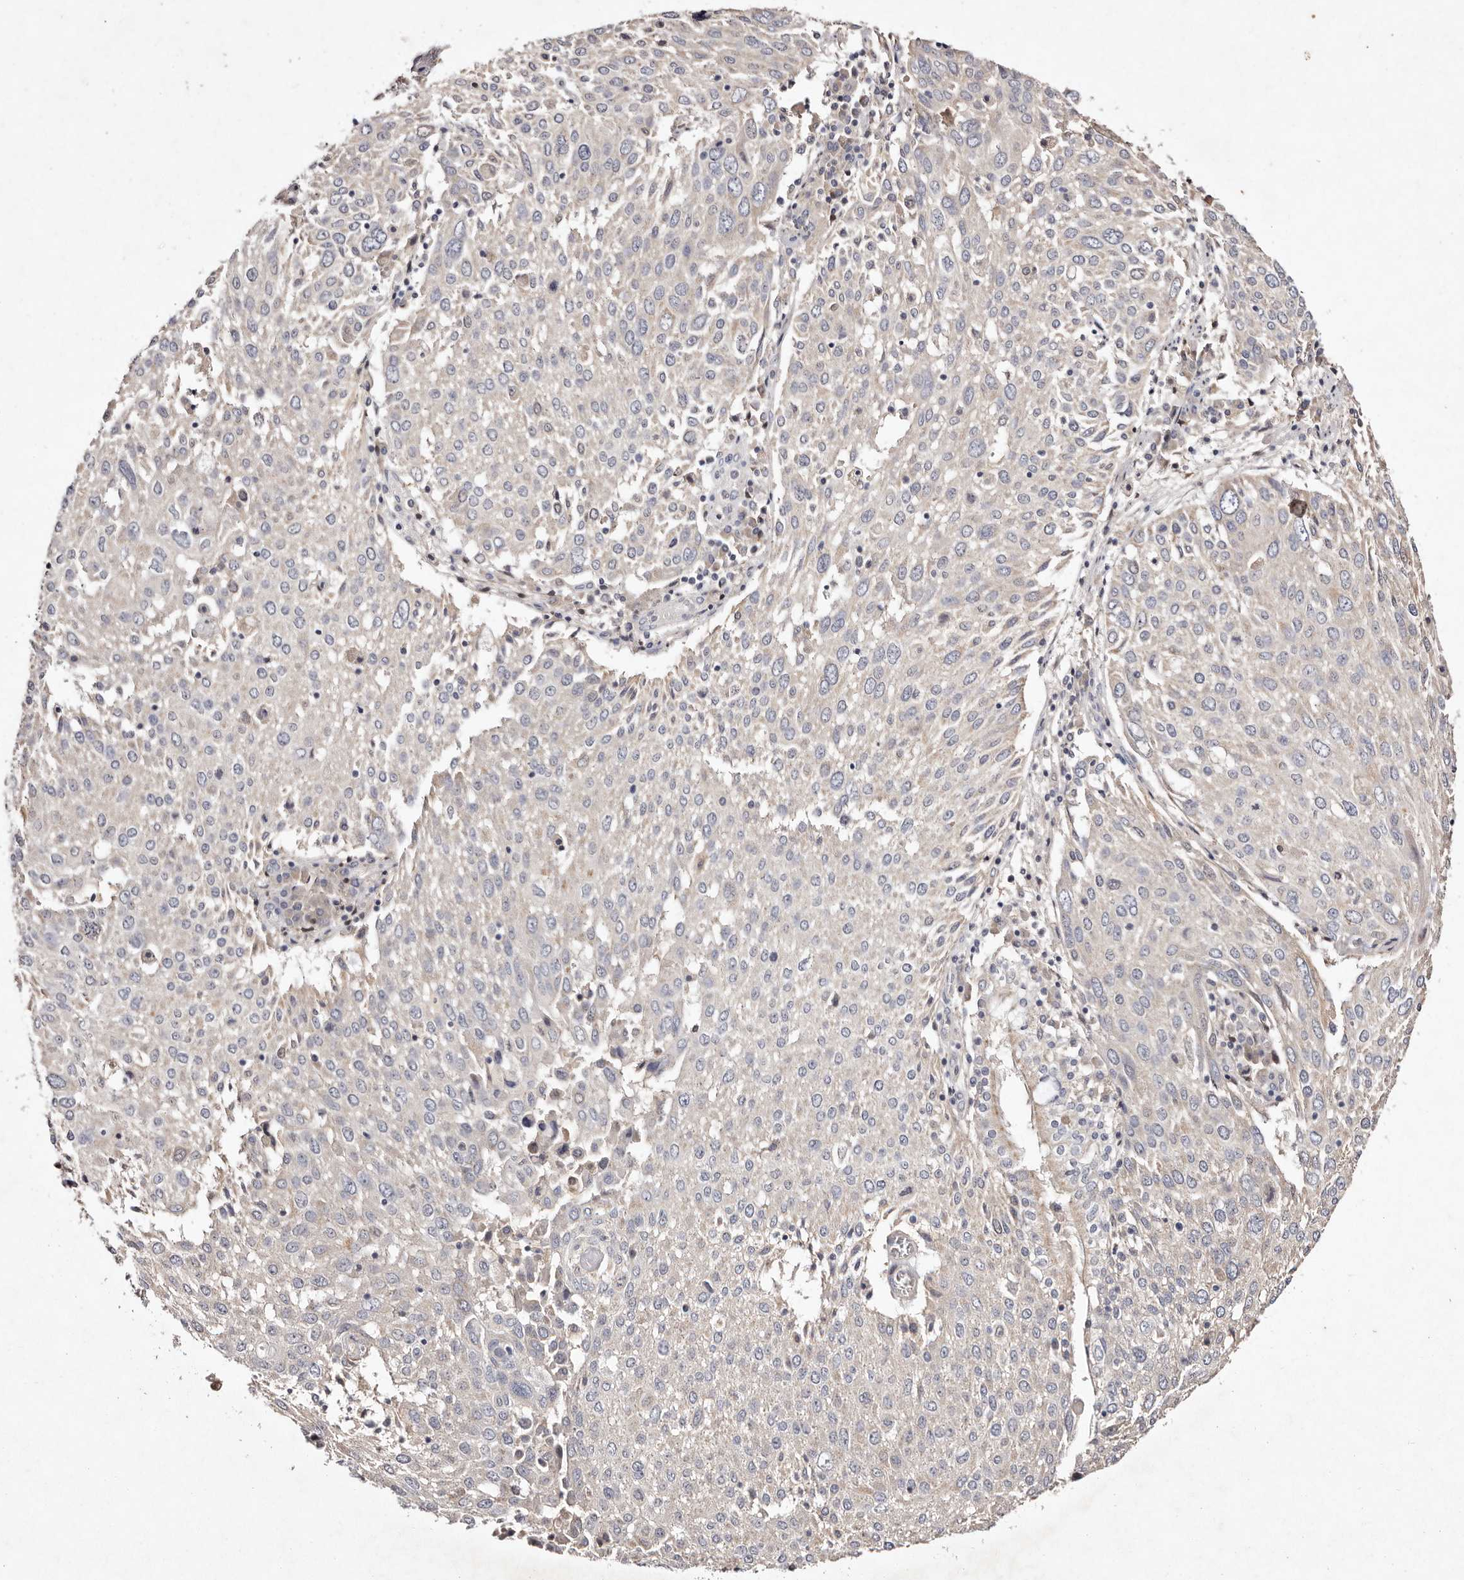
{"staining": {"intensity": "weak", "quantity": "<25%", "location": "cytoplasmic/membranous"}, "tissue": "lung cancer", "cell_type": "Tumor cells", "image_type": "cancer", "snomed": [{"axis": "morphology", "description": "Squamous cell carcinoma, NOS"}, {"axis": "topography", "description": "Lung"}], "caption": "High magnification brightfield microscopy of lung cancer (squamous cell carcinoma) stained with DAB (3,3'-diaminobenzidine) (brown) and counterstained with hematoxylin (blue): tumor cells show no significant expression.", "gene": "TSC2", "patient": {"sex": "male", "age": 65}}